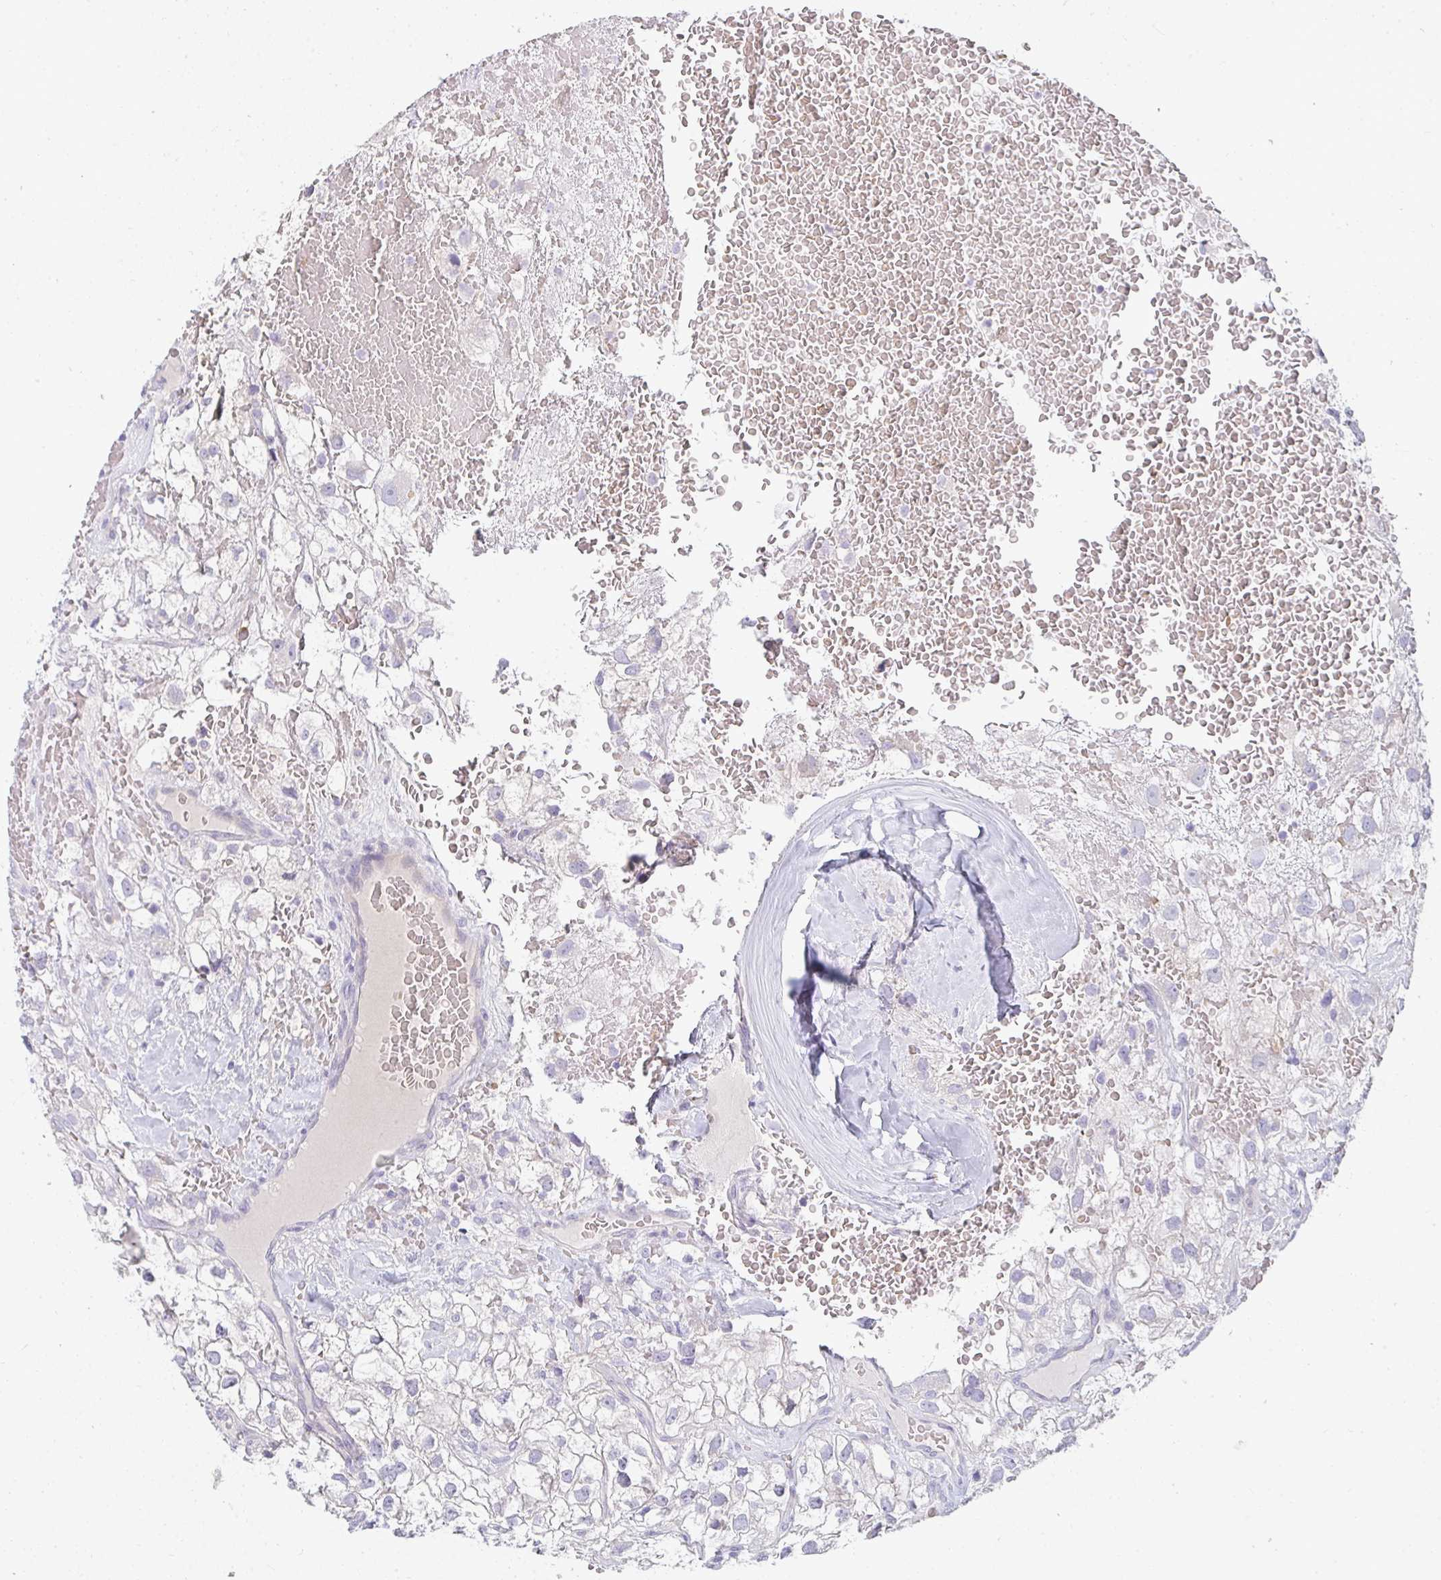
{"staining": {"intensity": "negative", "quantity": "none", "location": "none"}, "tissue": "renal cancer", "cell_type": "Tumor cells", "image_type": "cancer", "snomed": [{"axis": "morphology", "description": "Adenocarcinoma, NOS"}, {"axis": "topography", "description": "Kidney"}], "caption": "There is no significant expression in tumor cells of adenocarcinoma (renal). (DAB immunohistochemistry (IHC) visualized using brightfield microscopy, high magnification).", "gene": "SHB", "patient": {"sex": "male", "age": 59}}